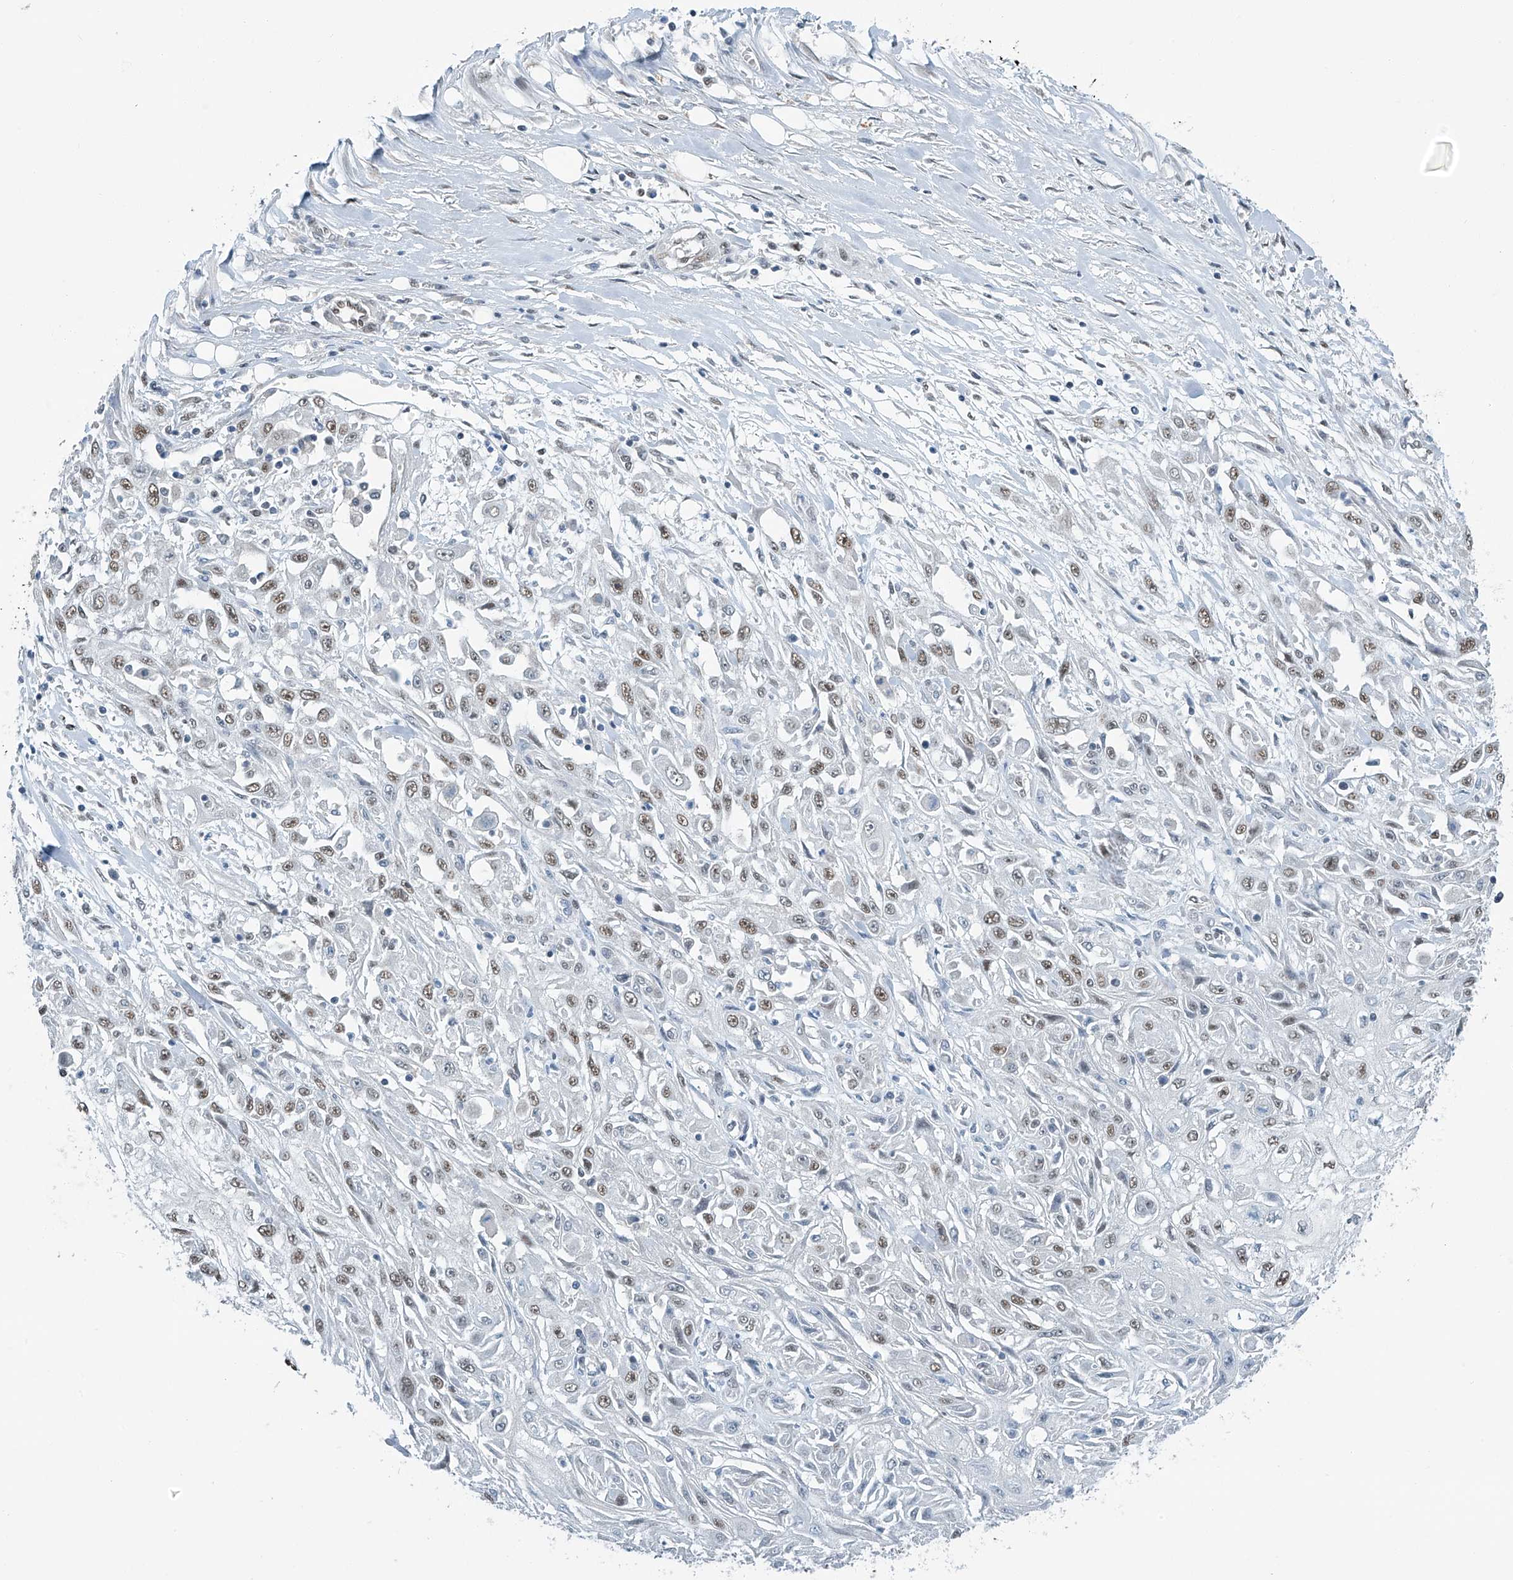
{"staining": {"intensity": "moderate", "quantity": ">75%", "location": "nuclear"}, "tissue": "skin cancer", "cell_type": "Tumor cells", "image_type": "cancer", "snomed": [{"axis": "morphology", "description": "Squamous cell carcinoma, NOS"}, {"axis": "morphology", "description": "Squamous cell carcinoma, metastatic, NOS"}, {"axis": "topography", "description": "Skin"}, {"axis": "topography", "description": "Lymph node"}], "caption": "An image of skin metastatic squamous cell carcinoma stained for a protein displays moderate nuclear brown staining in tumor cells.", "gene": "TAF8", "patient": {"sex": "male", "age": 75}}